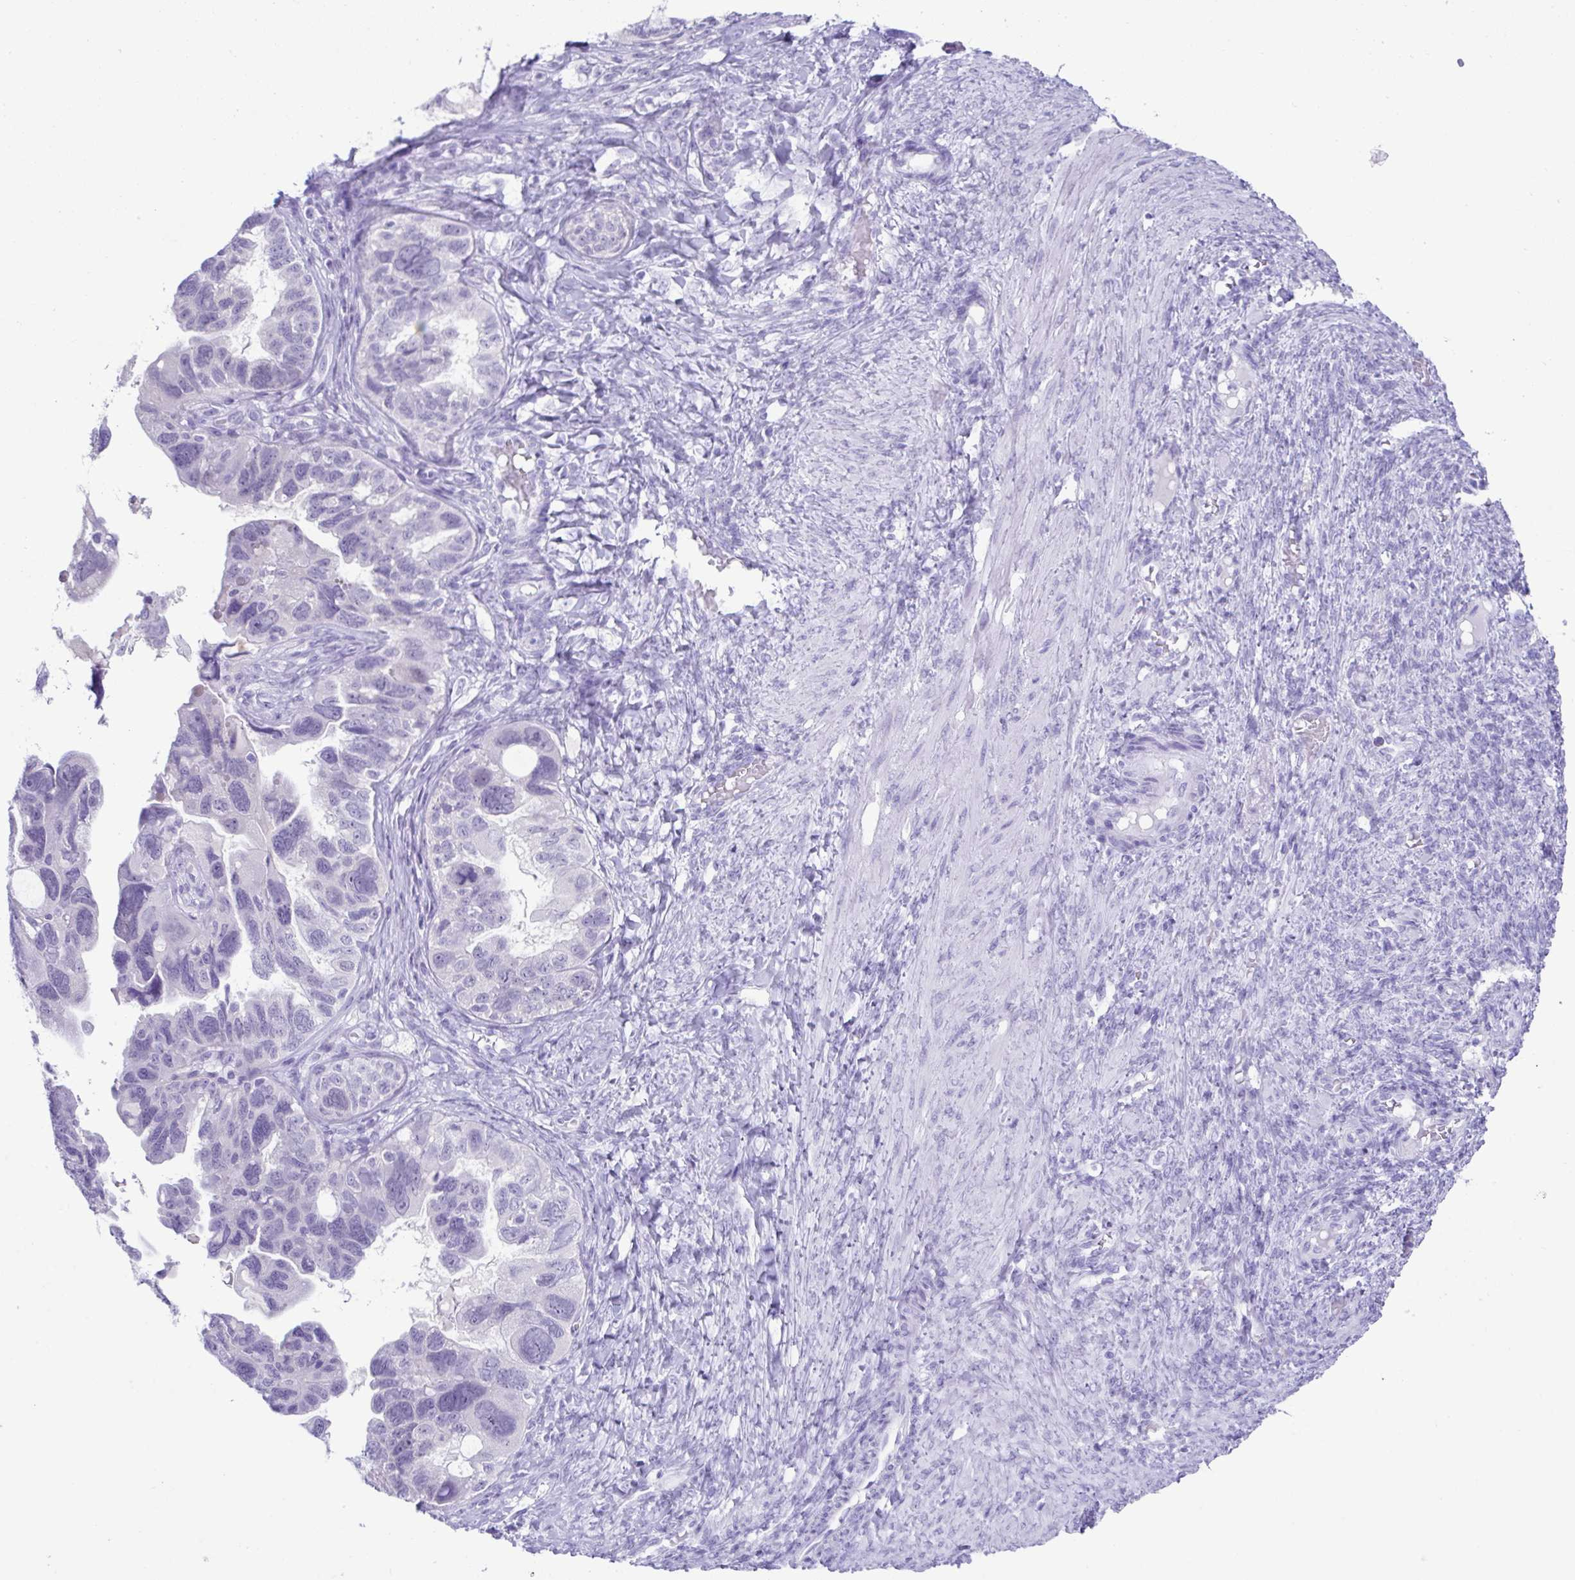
{"staining": {"intensity": "negative", "quantity": "none", "location": "none"}, "tissue": "ovarian cancer", "cell_type": "Tumor cells", "image_type": "cancer", "snomed": [{"axis": "morphology", "description": "Cystadenocarcinoma, serous, NOS"}, {"axis": "topography", "description": "Ovary"}], "caption": "This image is of serous cystadenocarcinoma (ovarian) stained with immunohistochemistry (IHC) to label a protein in brown with the nuclei are counter-stained blue. There is no positivity in tumor cells. The staining was performed using DAB (3,3'-diaminobenzidine) to visualize the protein expression in brown, while the nuclei were stained in blue with hematoxylin (Magnification: 20x).", "gene": "PSCA", "patient": {"sex": "female", "age": 60}}